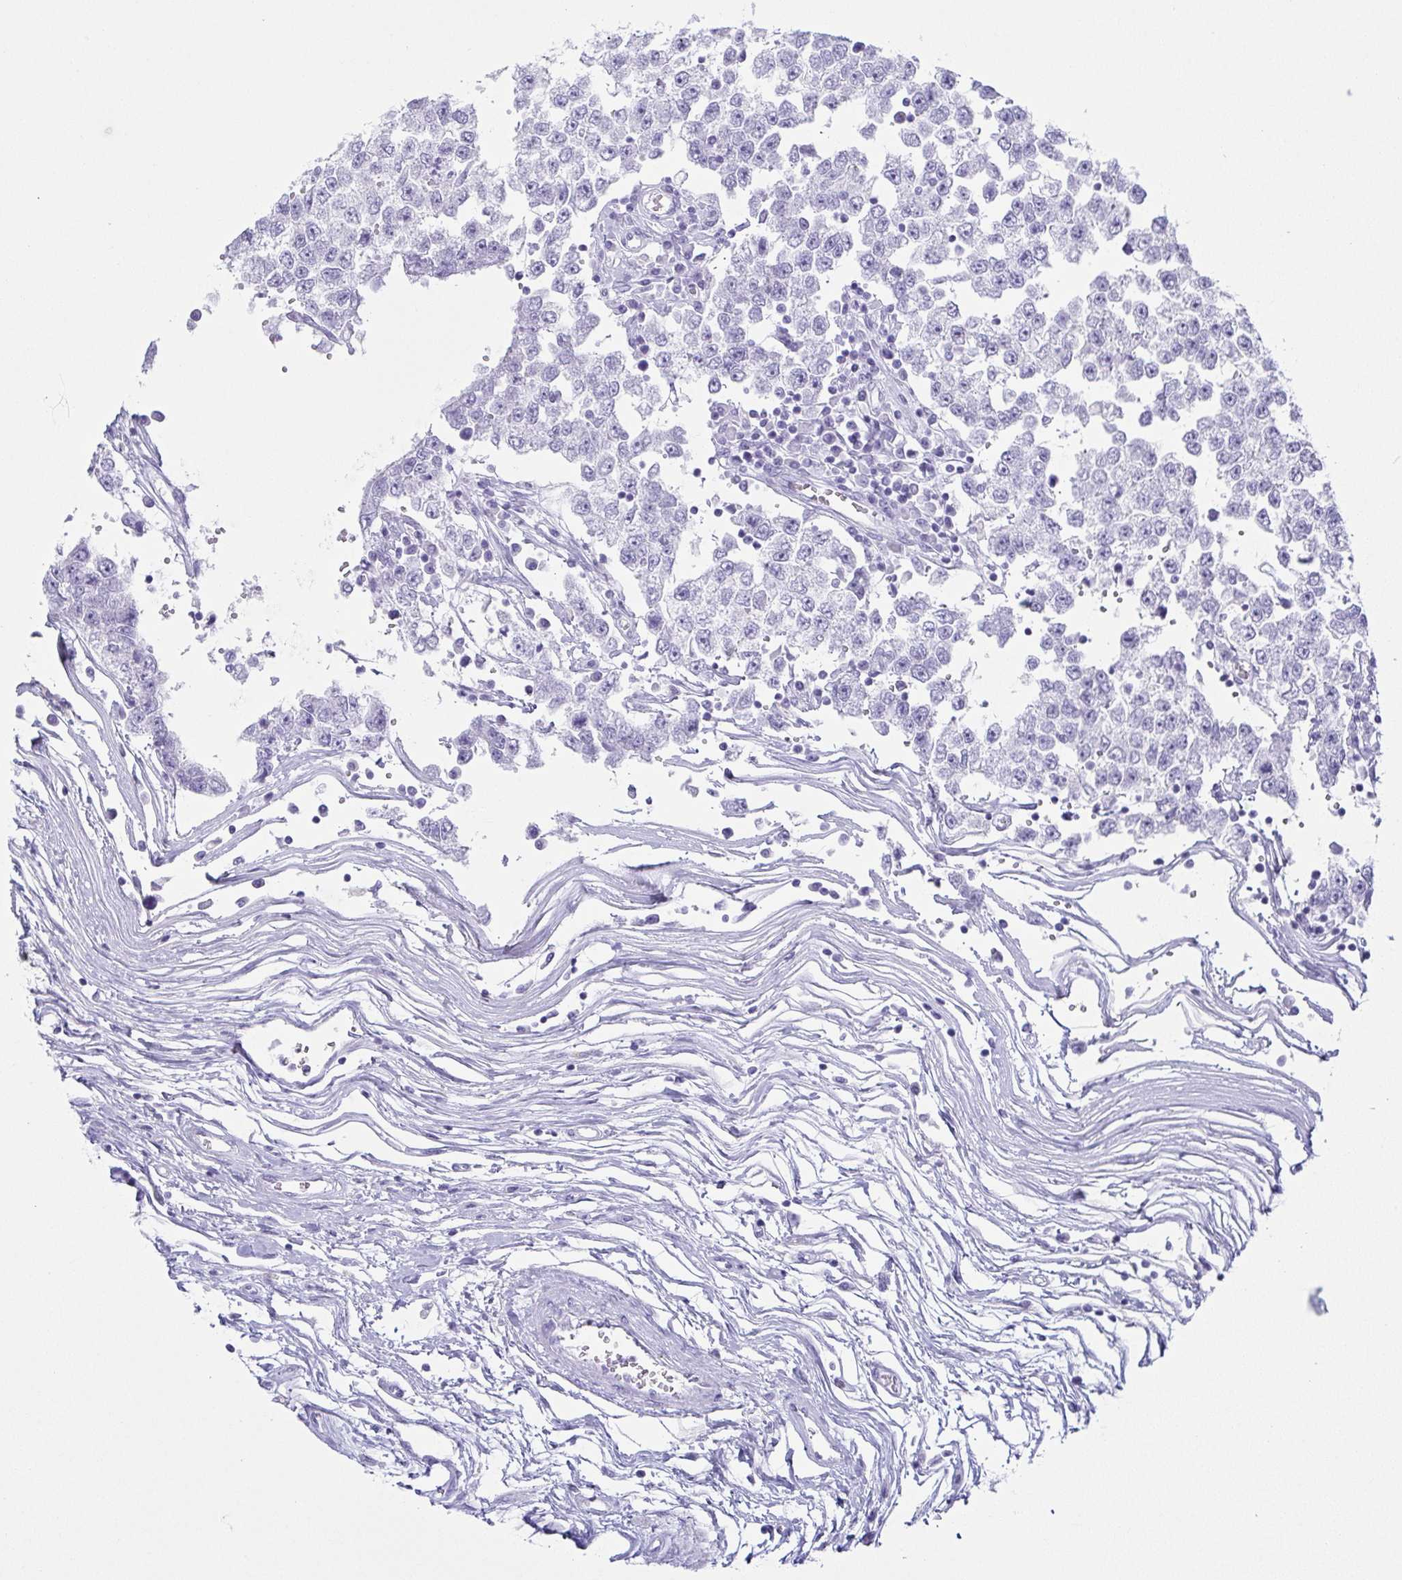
{"staining": {"intensity": "negative", "quantity": "none", "location": "none"}, "tissue": "testis cancer", "cell_type": "Tumor cells", "image_type": "cancer", "snomed": [{"axis": "morphology", "description": "Seminoma, NOS"}, {"axis": "topography", "description": "Testis"}], "caption": "The immunohistochemistry image has no significant staining in tumor cells of seminoma (testis) tissue.", "gene": "ZG16B", "patient": {"sex": "male", "age": 34}}